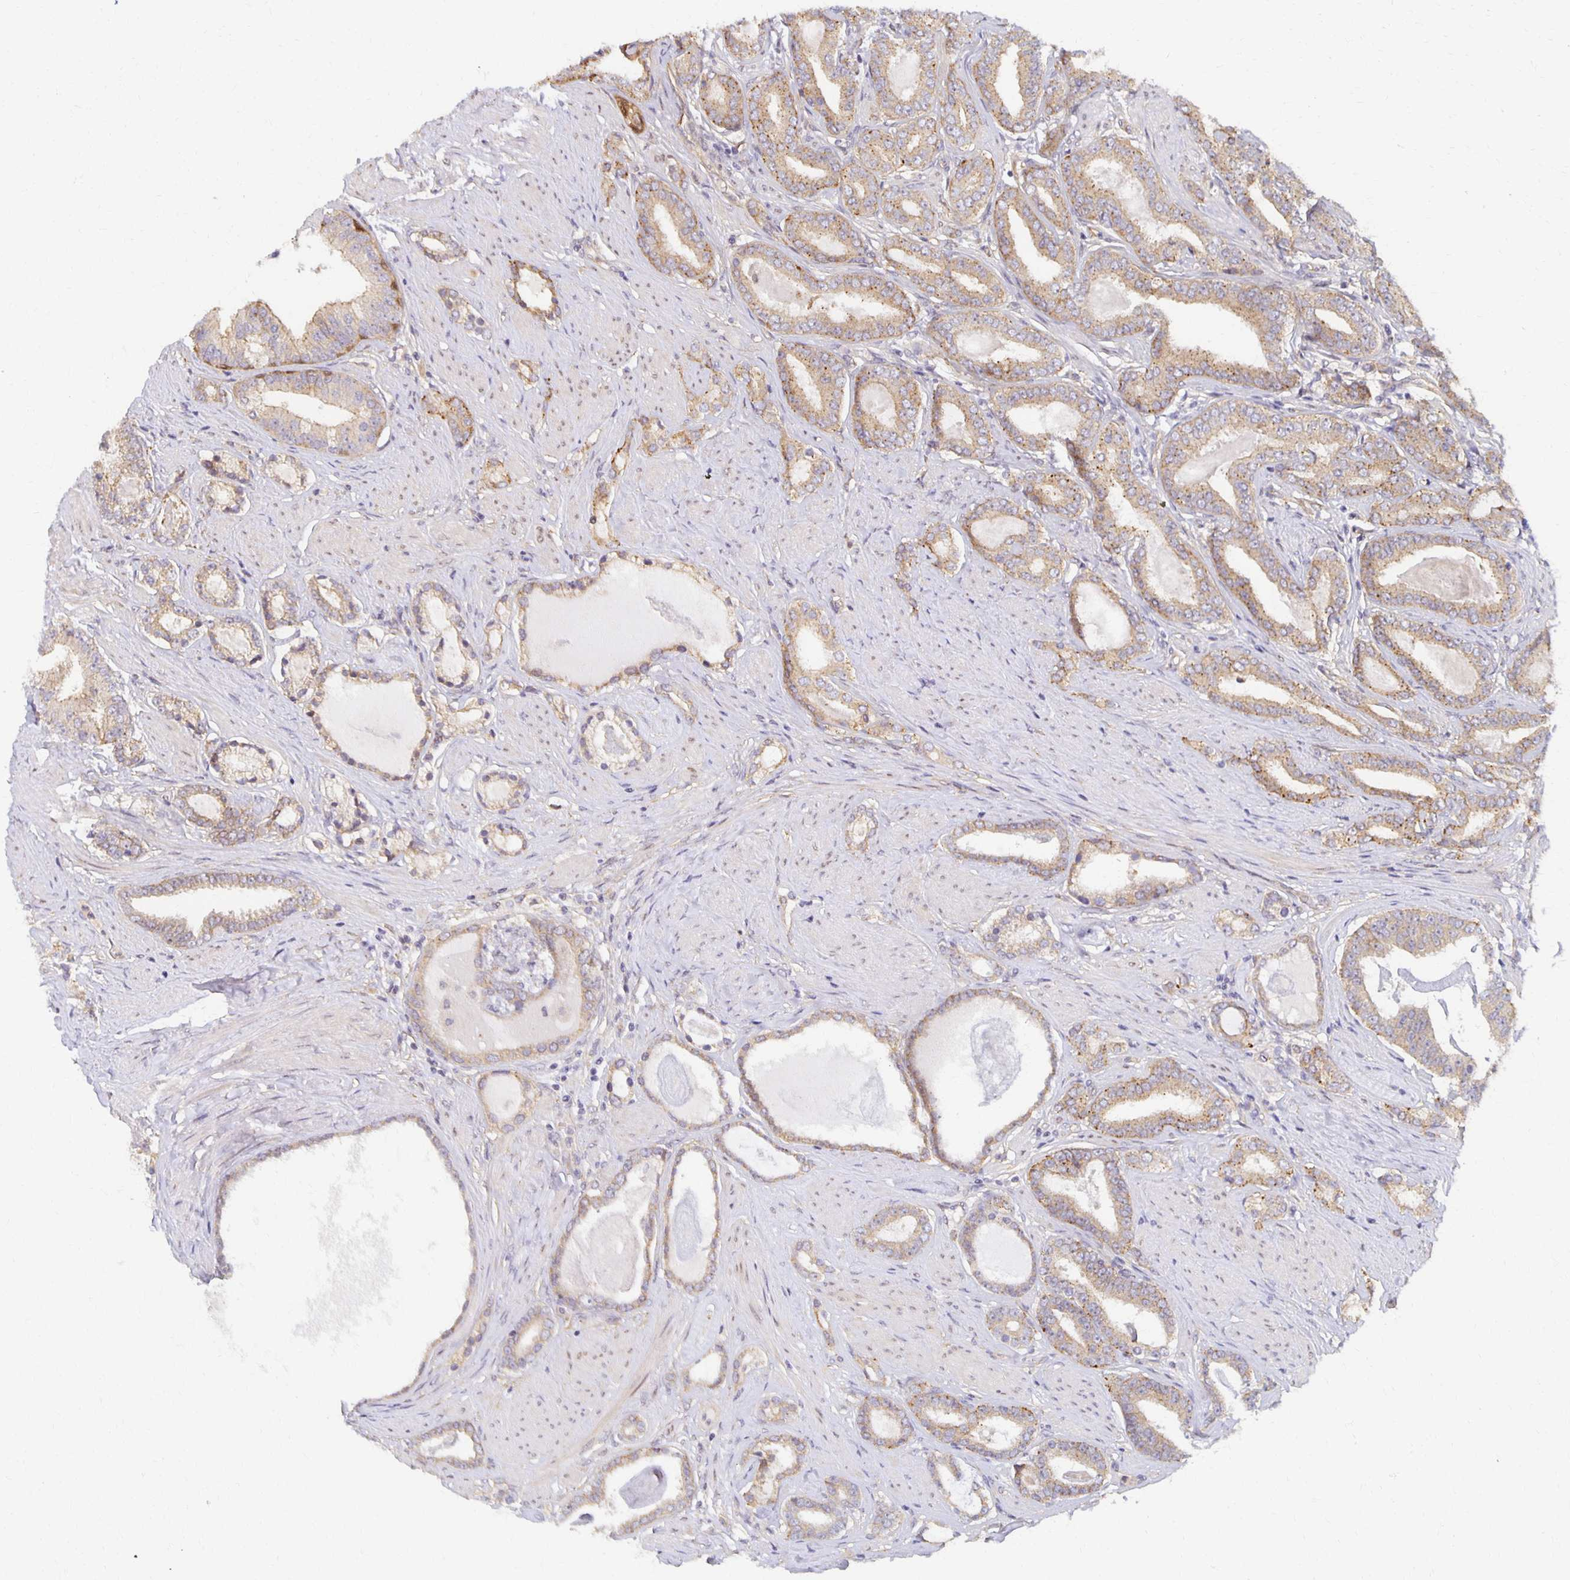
{"staining": {"intensity": "moderate", "quantity": ">75%", "location": "cytoplasmic/membranous"}, "tissue": "prostate cancer", "cell_type": "Tumor cells", "image_type": "cancer", "snomed": [{"axis": "morphology", "description": "Adenocarcinoma, High grade"}, {"axis": "topography", "description": "Prostate"}], "caption": "Brown immunohistochemical staining in human prostate adenocarcinoma (high-grade) exhibits moderate cytoplasmic/membranous positivity in approximately >75% of tumor cells. Ihc stains the protein of interest in brown and the nuclei are stained blue.", "gene": "SORL1", "patient": {"sex": "male", "age": 63}}